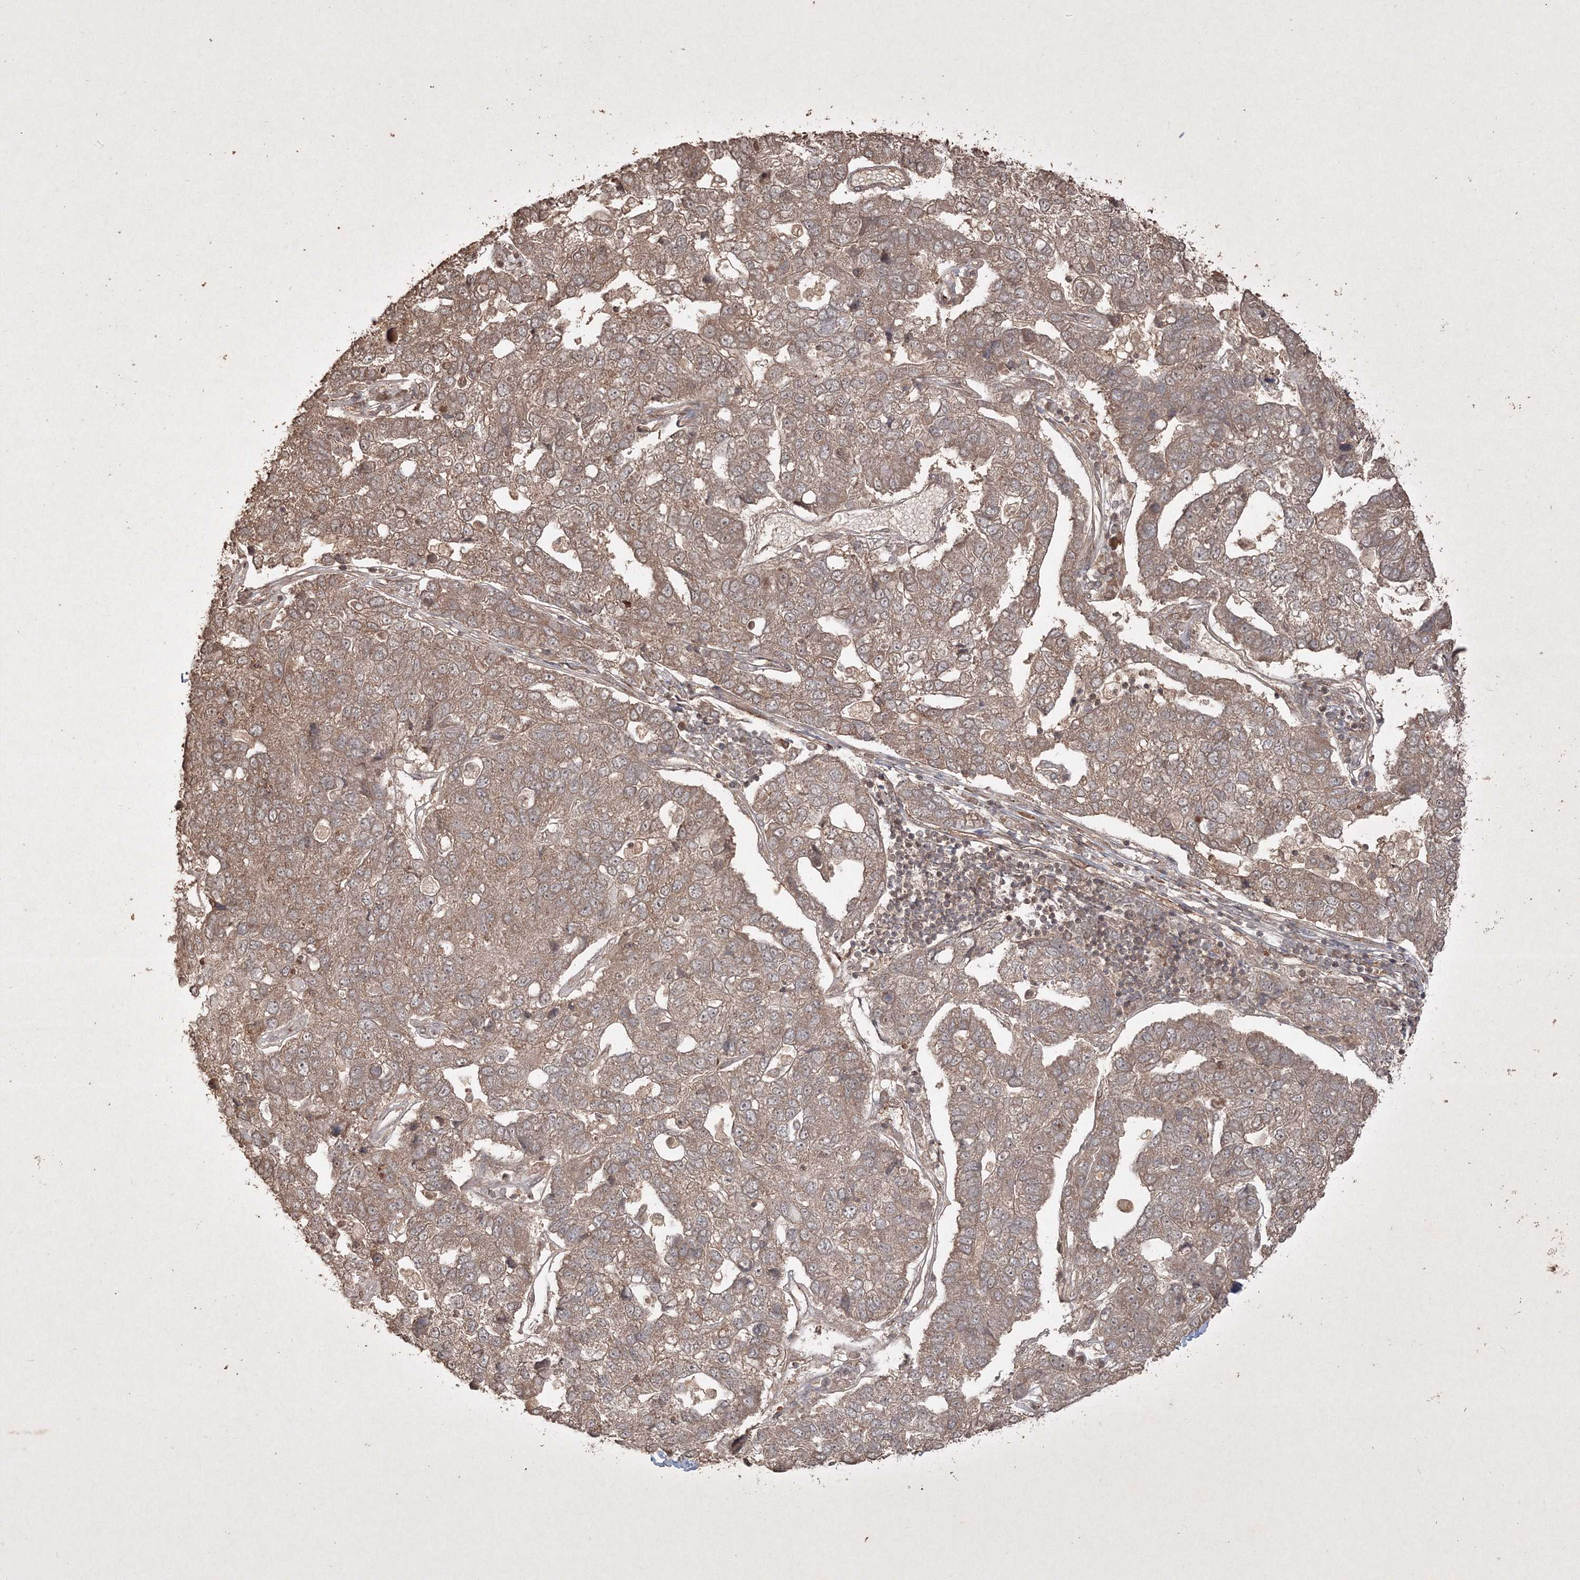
{"staining": {"intensity": "weak", "quantity": ">75%", "location": "cytoplasmic/membranous"}, "tissue": "pancreatic cancer", "cell_type": "Tumor cells", "image_type": "cancer", "snomed": [{"axis": "morphology", "description": "Adenocarcinoma, NOS"}, {"axis": "topography", "description": "Pancreas"}], "caption": "Approximately >75% of tumor cells in pancreatic cancer (adenocarcinoma) exhibit weak cytoplasmic/membranous protein staining as visualized by brown immunohistochemical staining.", "gene": "PELI3", "patient": {"sex": "female", "age": 61}}